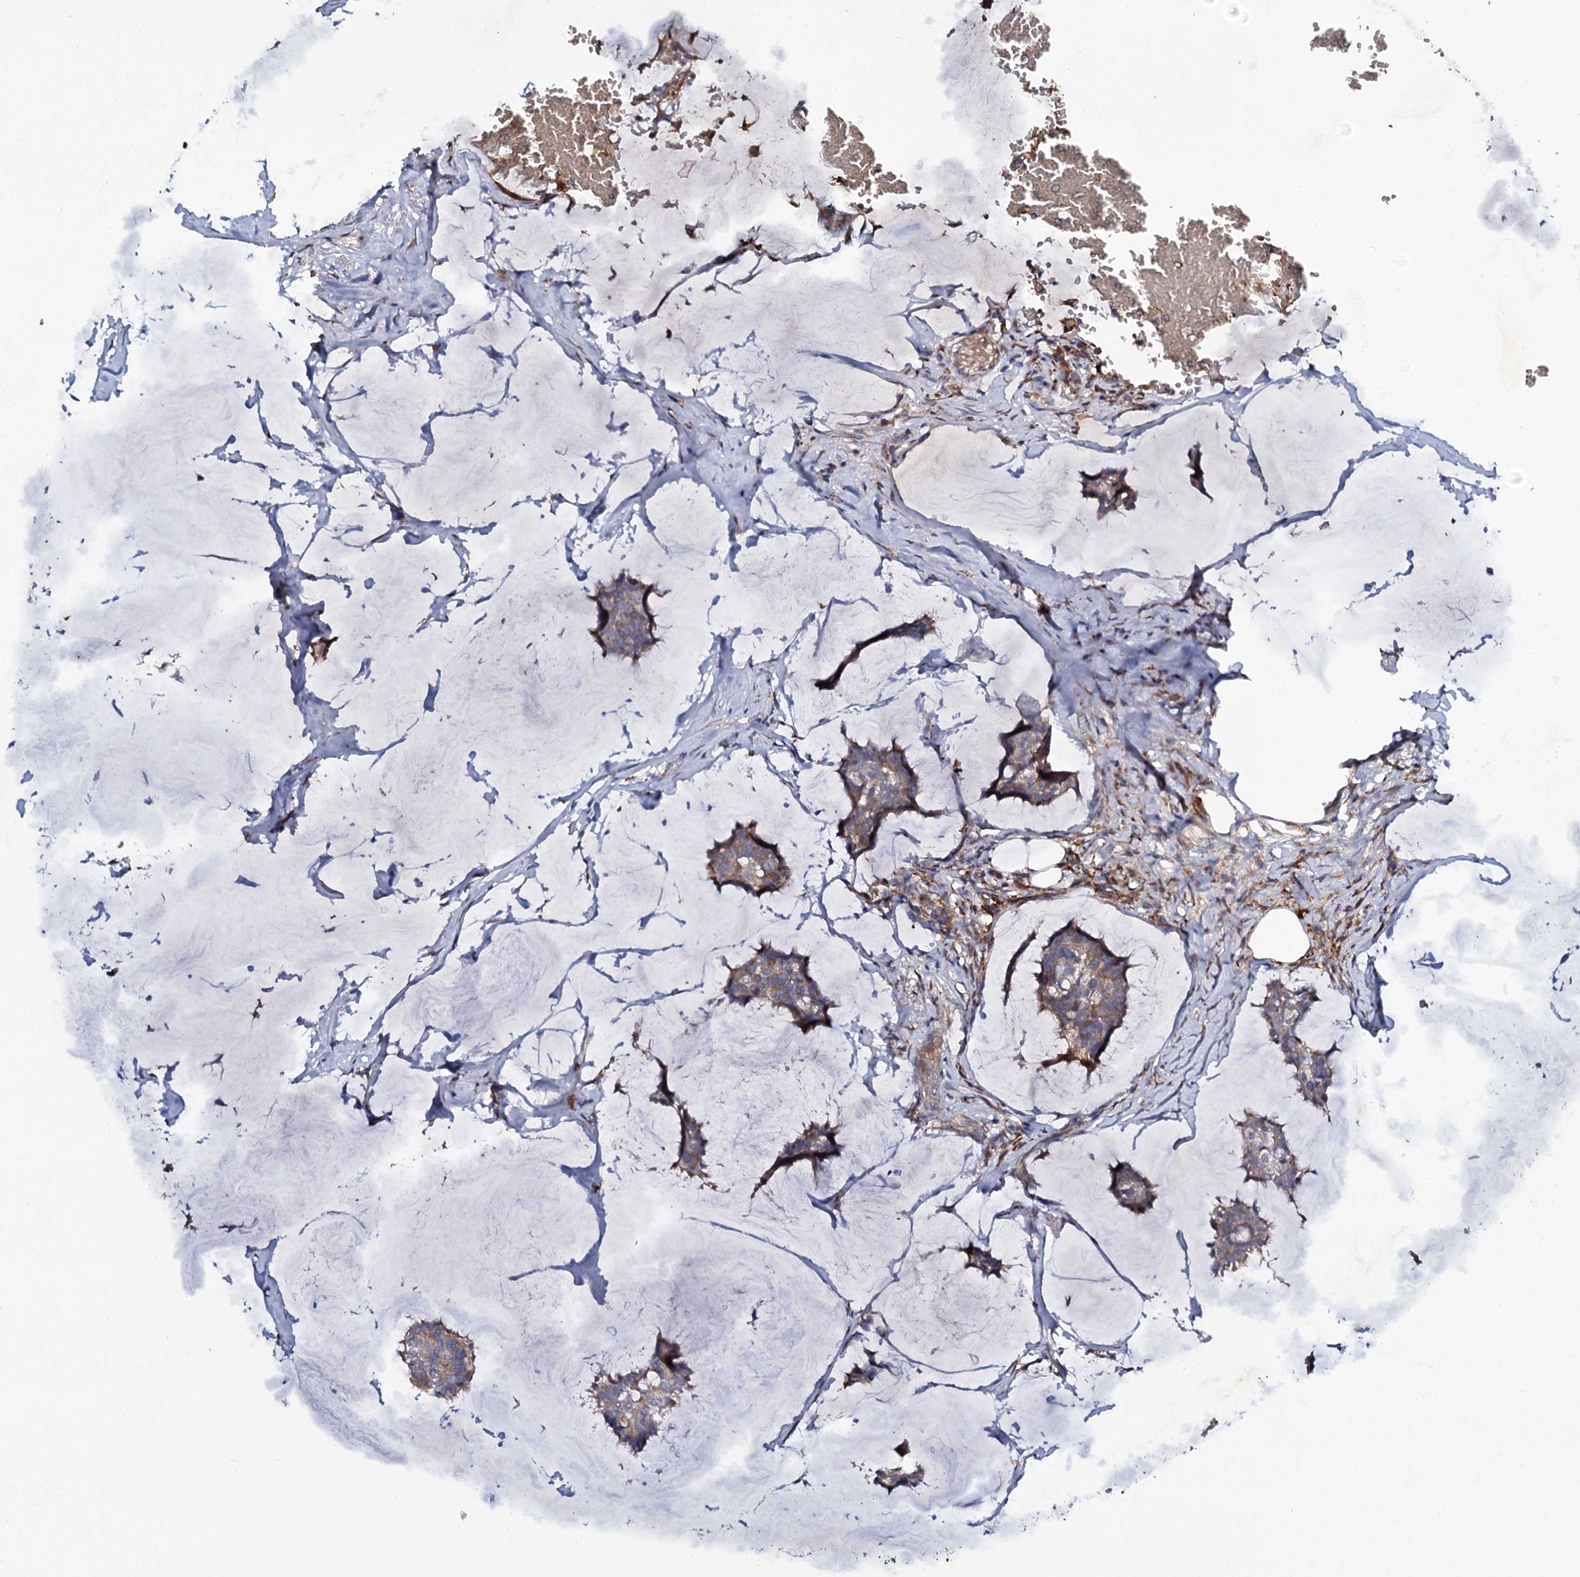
{"staining": {"intensity": "weak", "quantity": ">75%", "location": "cytoplasmic/membranous"}, "tissue": "breast cancer", "cell_type": "Tumor cells", "image_type": "cancer", "snomed": [{"axis": "morphology", "description": "Duct carcinoma"}, {"axis": "topography", "description": "Breast"}], "caption": "Immunohistochemical staining of human intraductal carcinoma (breast) shows weak cytoplasmic/membranous protein positivity in about >75% of tumor cells.", "gene": "LRRC28", "patient": {"sex": "female", "age": 93}}